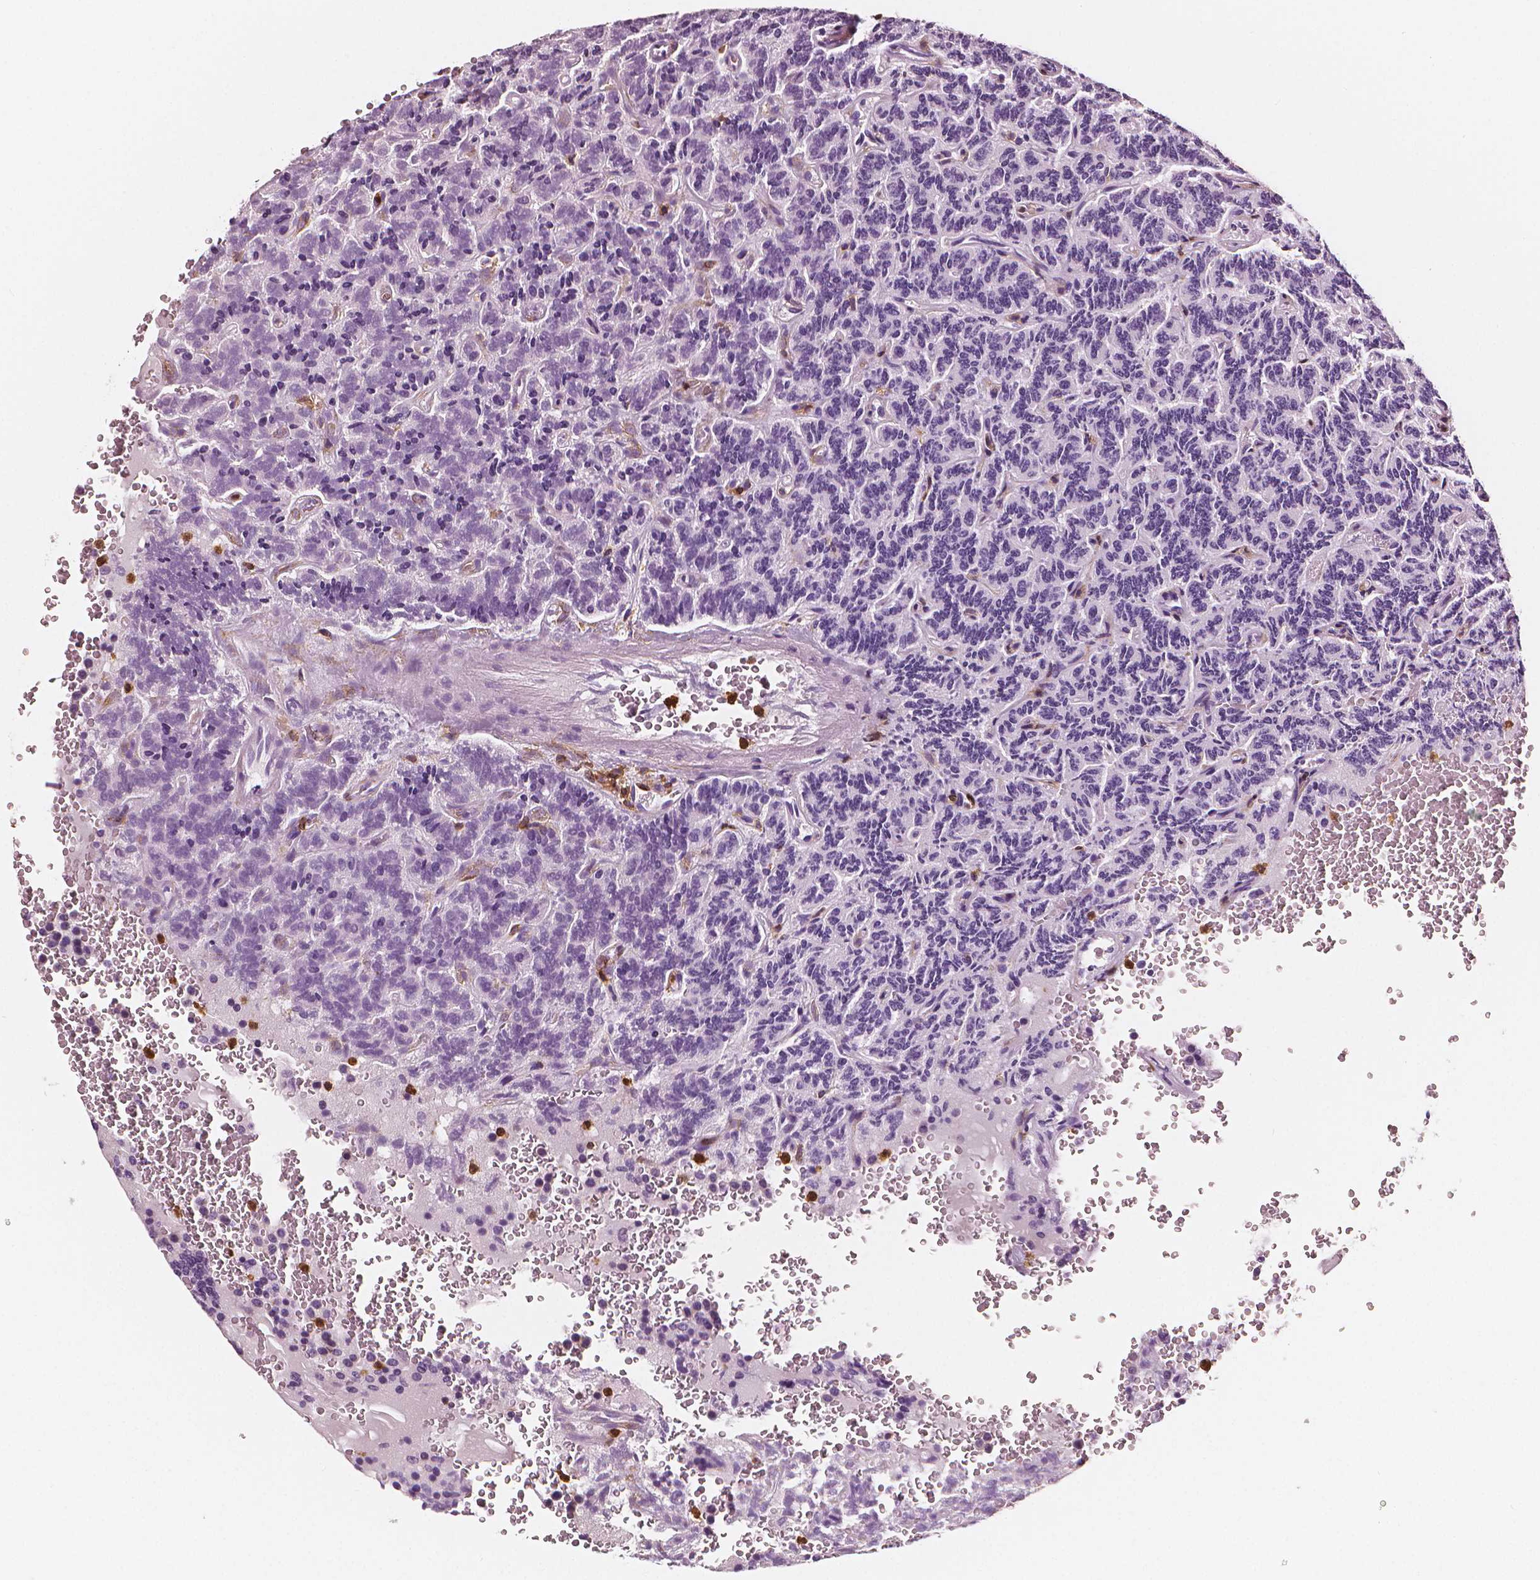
{"staining": {"intensity": "negative", "quantity": "none", "location": "none"}, "tissue": "carcinoid", "cell_type": "Tumor cells", "image_type": "cancer", "snomed": [{"axis": "morphology", "description": "Carcinoid, malignant, NOS"}, {"axis": "topography", "description": "Pancreas"}], "caption": "Immunohistochemistry (IHC) of carcinoid (malignant) demonstrates no staining in tumor cells.", "gene": "PTPRC", "patient": {"sex": "male", "age": 36}}